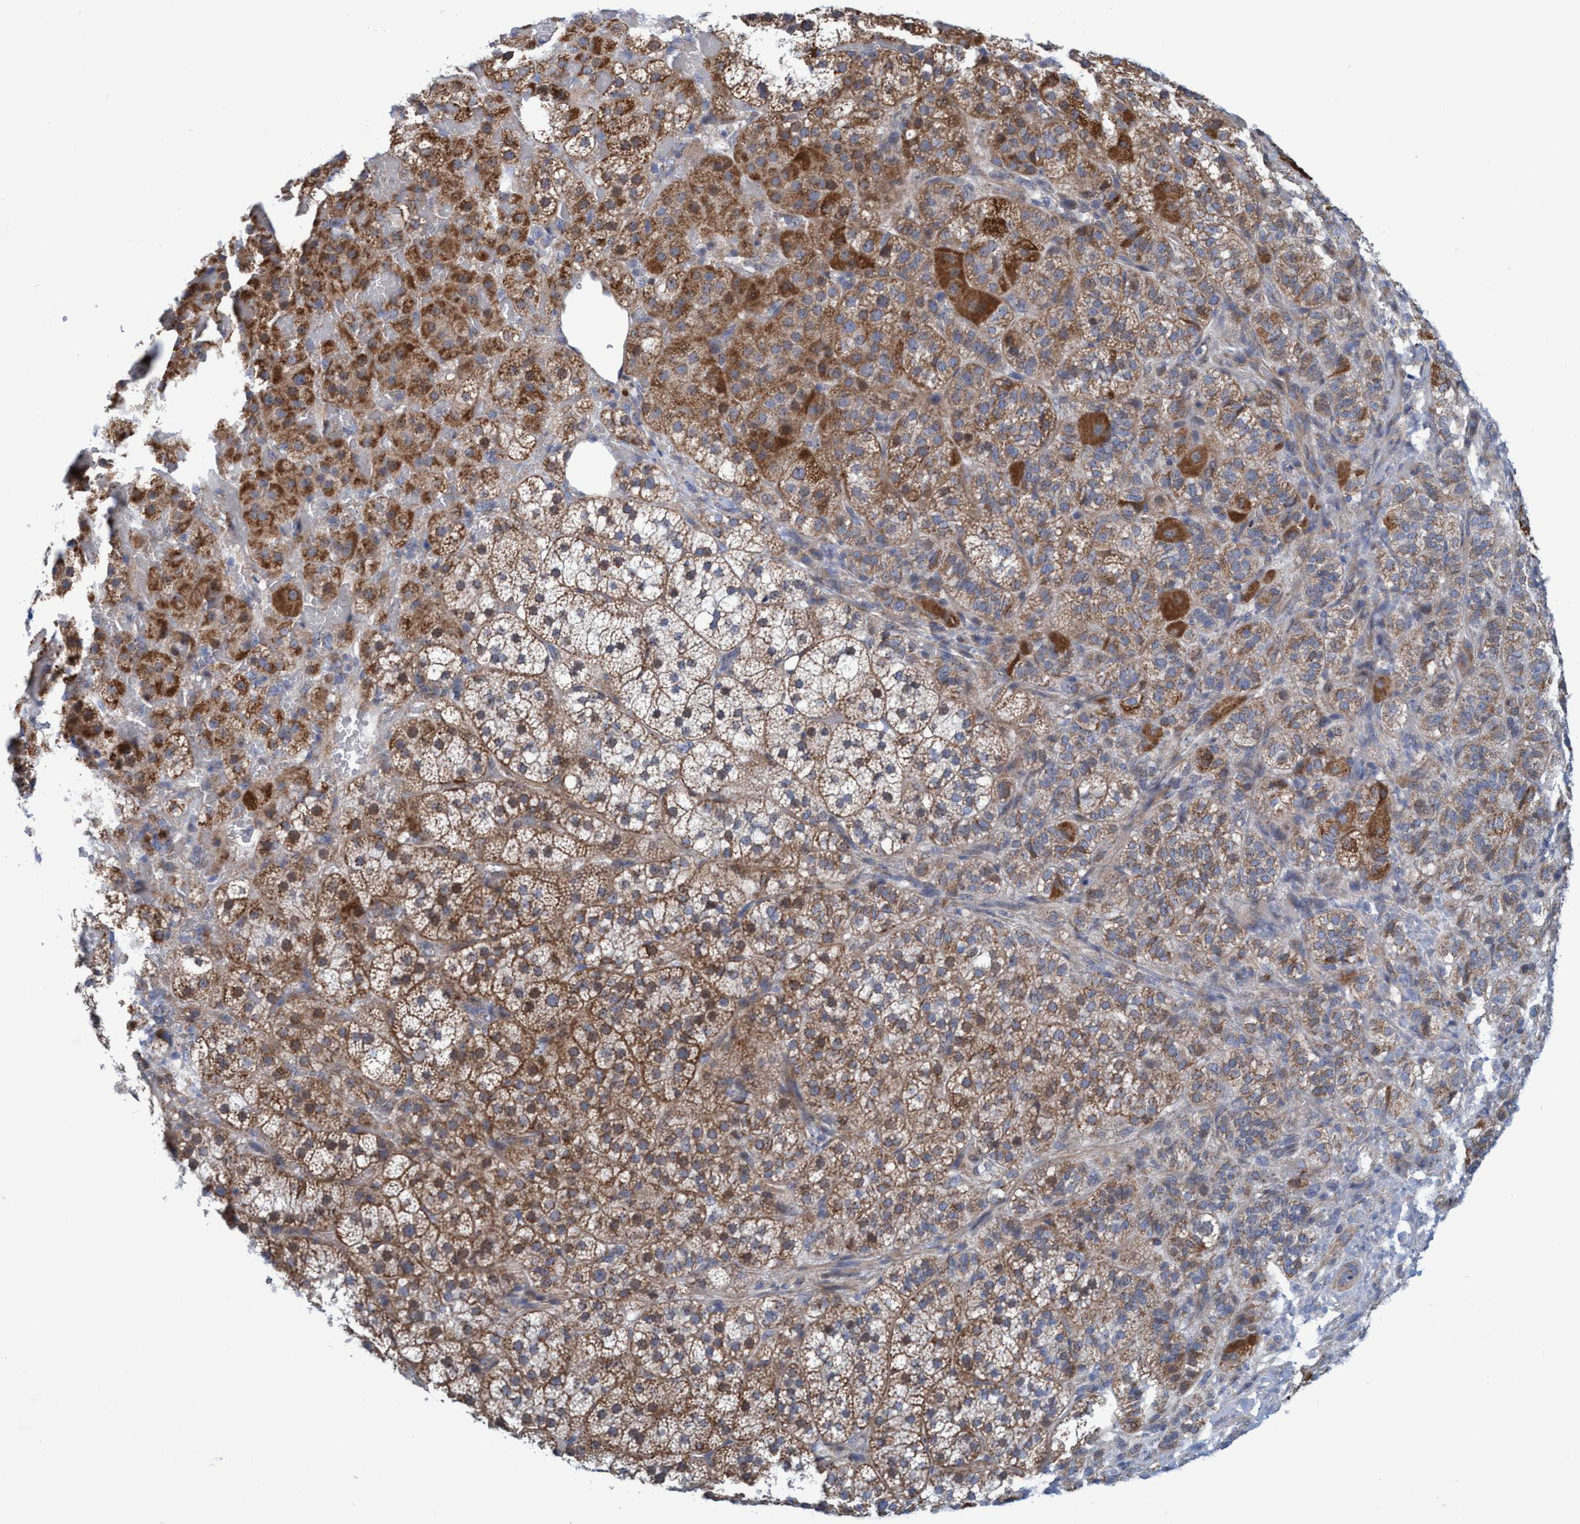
{"staining": {"intensity": "moderate", "quantity": ">75%", "location": "cytoplasmic/membranous"}, "tissue": "adrenal gland", "cell_type": "Glandular cells", "image_type": "normal", "snomed": [{"axis": "morphology", "description": "Normal tissue, NOS"}, {"axis": "topography", "description": "Adrenal gland"}], "caption": "This photomicrograph displays immunohistochemistry staining of normal human adrenal gland, with medium moderate cytoplasmic/membranous staining in about >75% of glandular cells.", "gene": "POLR1F", "patient": {"sex": "female", "age": 59}}